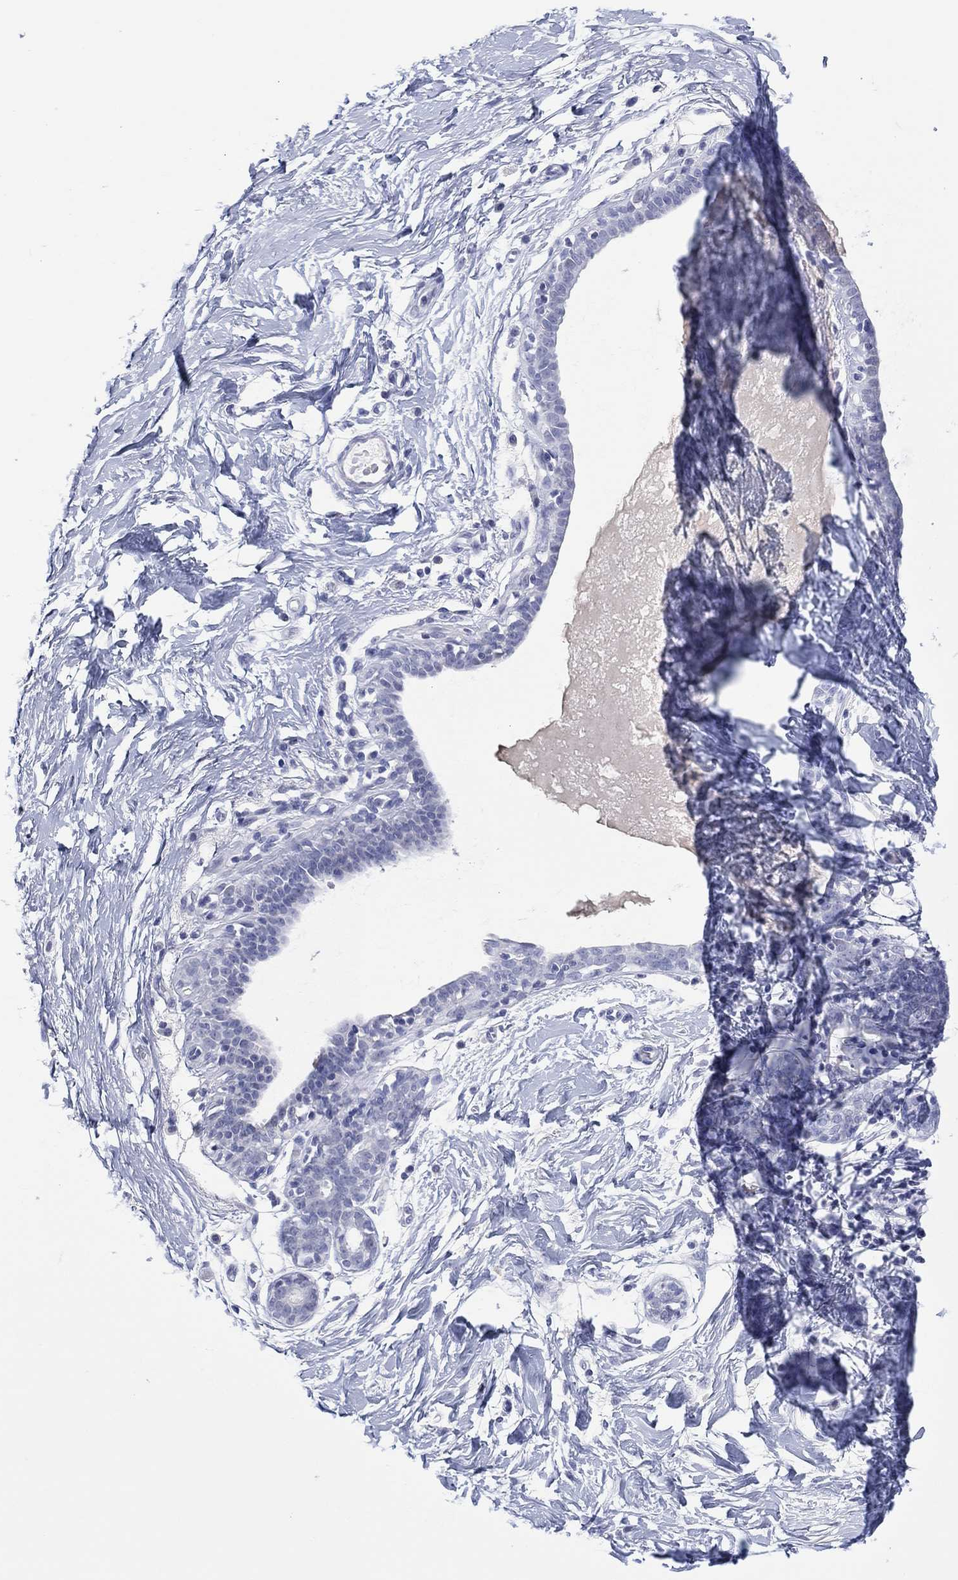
{"staining": {"intensity": "negative", "quantity": "none", "location": "none"}, "tissue": "breast", "cell_type": "Adipocytes", "image_type": "normal", "snomed": [{"axis": "morphology", "description": "Normal tissue, NOS"}, {"axis": "topography", "description": "Breast"}], "caption": "High magnification brightfield microscopy of unremarkable breast stained with DAB (brown) and counterstained with hematoxylin (blue): adipocytes show no significant staining.", "gene": "UTF1", "patient": {"sex": "female", "age": 37}}